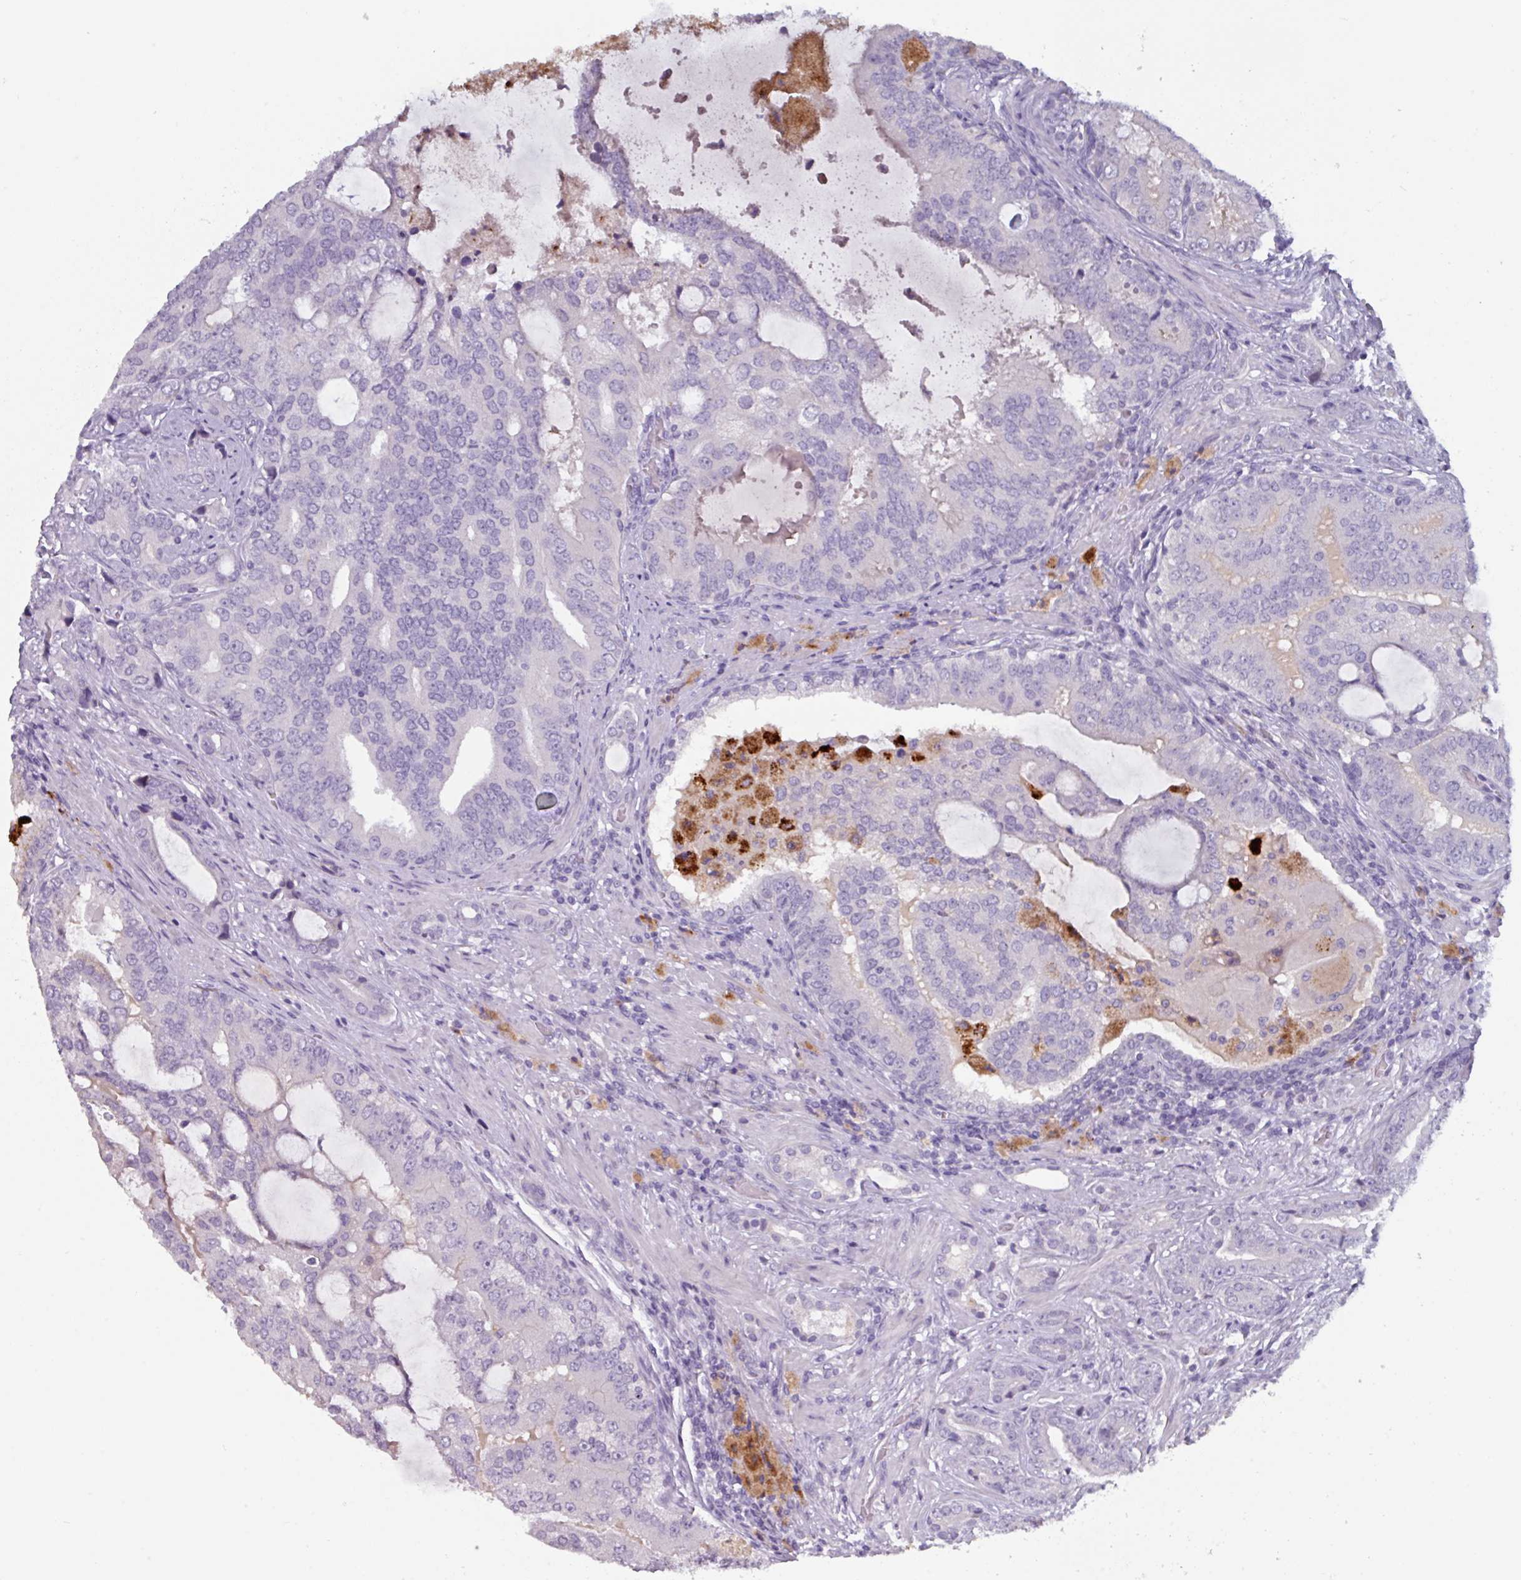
{"staining": {"intensity": "negative", "quantity": "none", "location": "none"}, "tissue": "prostate cancer", "cell_type": "Tumor cells", "image_type": "cancer", "snomed": [{"axis": "morphology", "description": "Adenocarcinoma, High grade"}, {"axis": "topography", "description": "Prostate"}], "caption": "A micrograph of prostate cancer (adenocarcinoma (high-grade)) stained for a protein demonstrates no brown staining in tumor cells.", "gene": "OR2T10", "patient": {"sex": "male", "age": 55}}